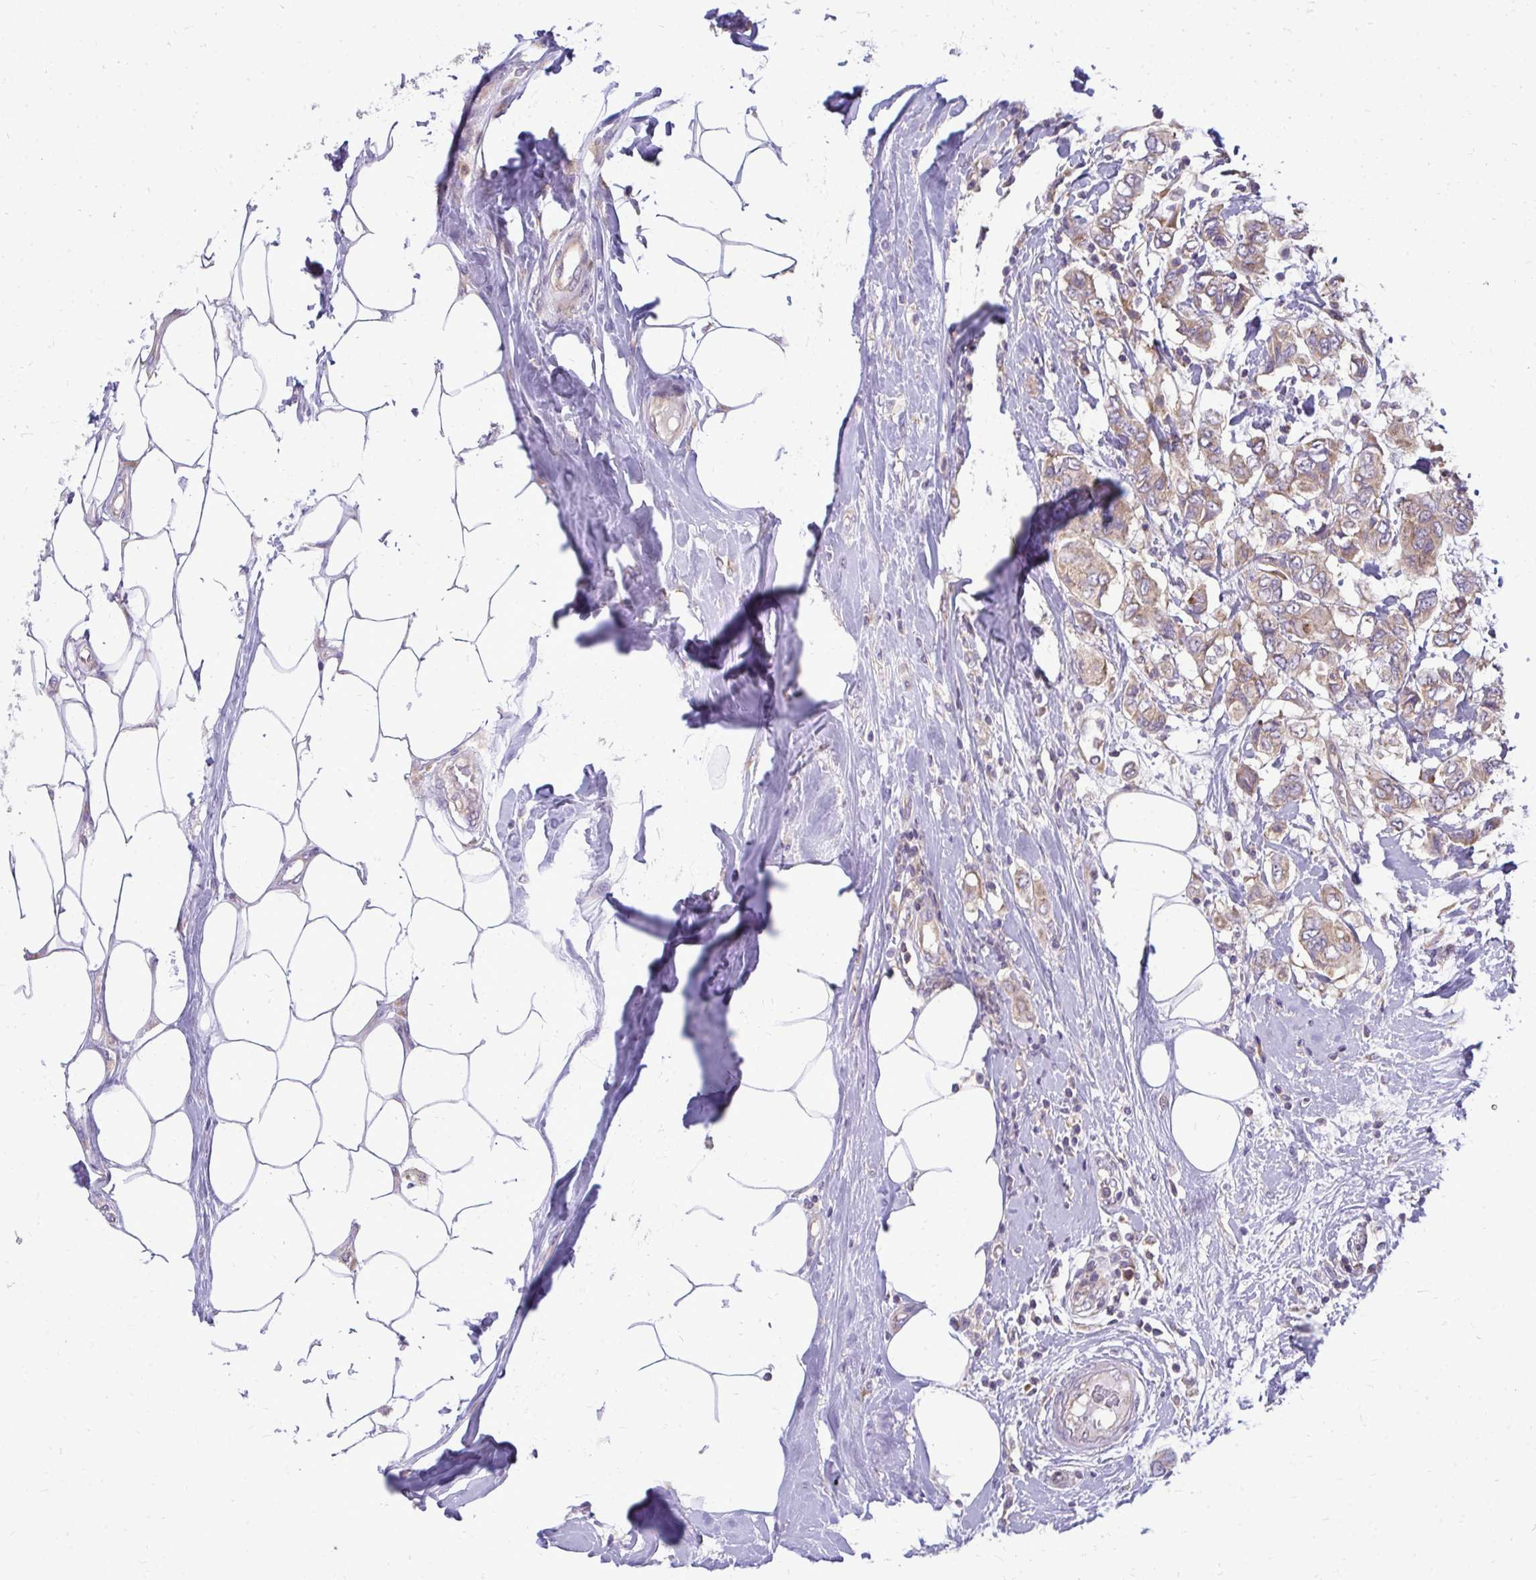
{"staining": {"intensity": "weak", "quantity": ">75%", "location": "cytoplasmic/membranous"}, "tissue": "breast cancer", "cell_type": "Tumor cells", "image_type": "cancer", "snomed": [{"axis": "morphology", "description": "Lobular carcinoma"}, {"axis": "topography", "description": "Breast"}], "caption": "Weak cytoplasmic/membranous protein positivity is appreciated in about >75% of tumor cells in breast cancer (lobular carcinoma).", "gene": "RPLP2", "patient": {"sex": "female", "age": 51}}